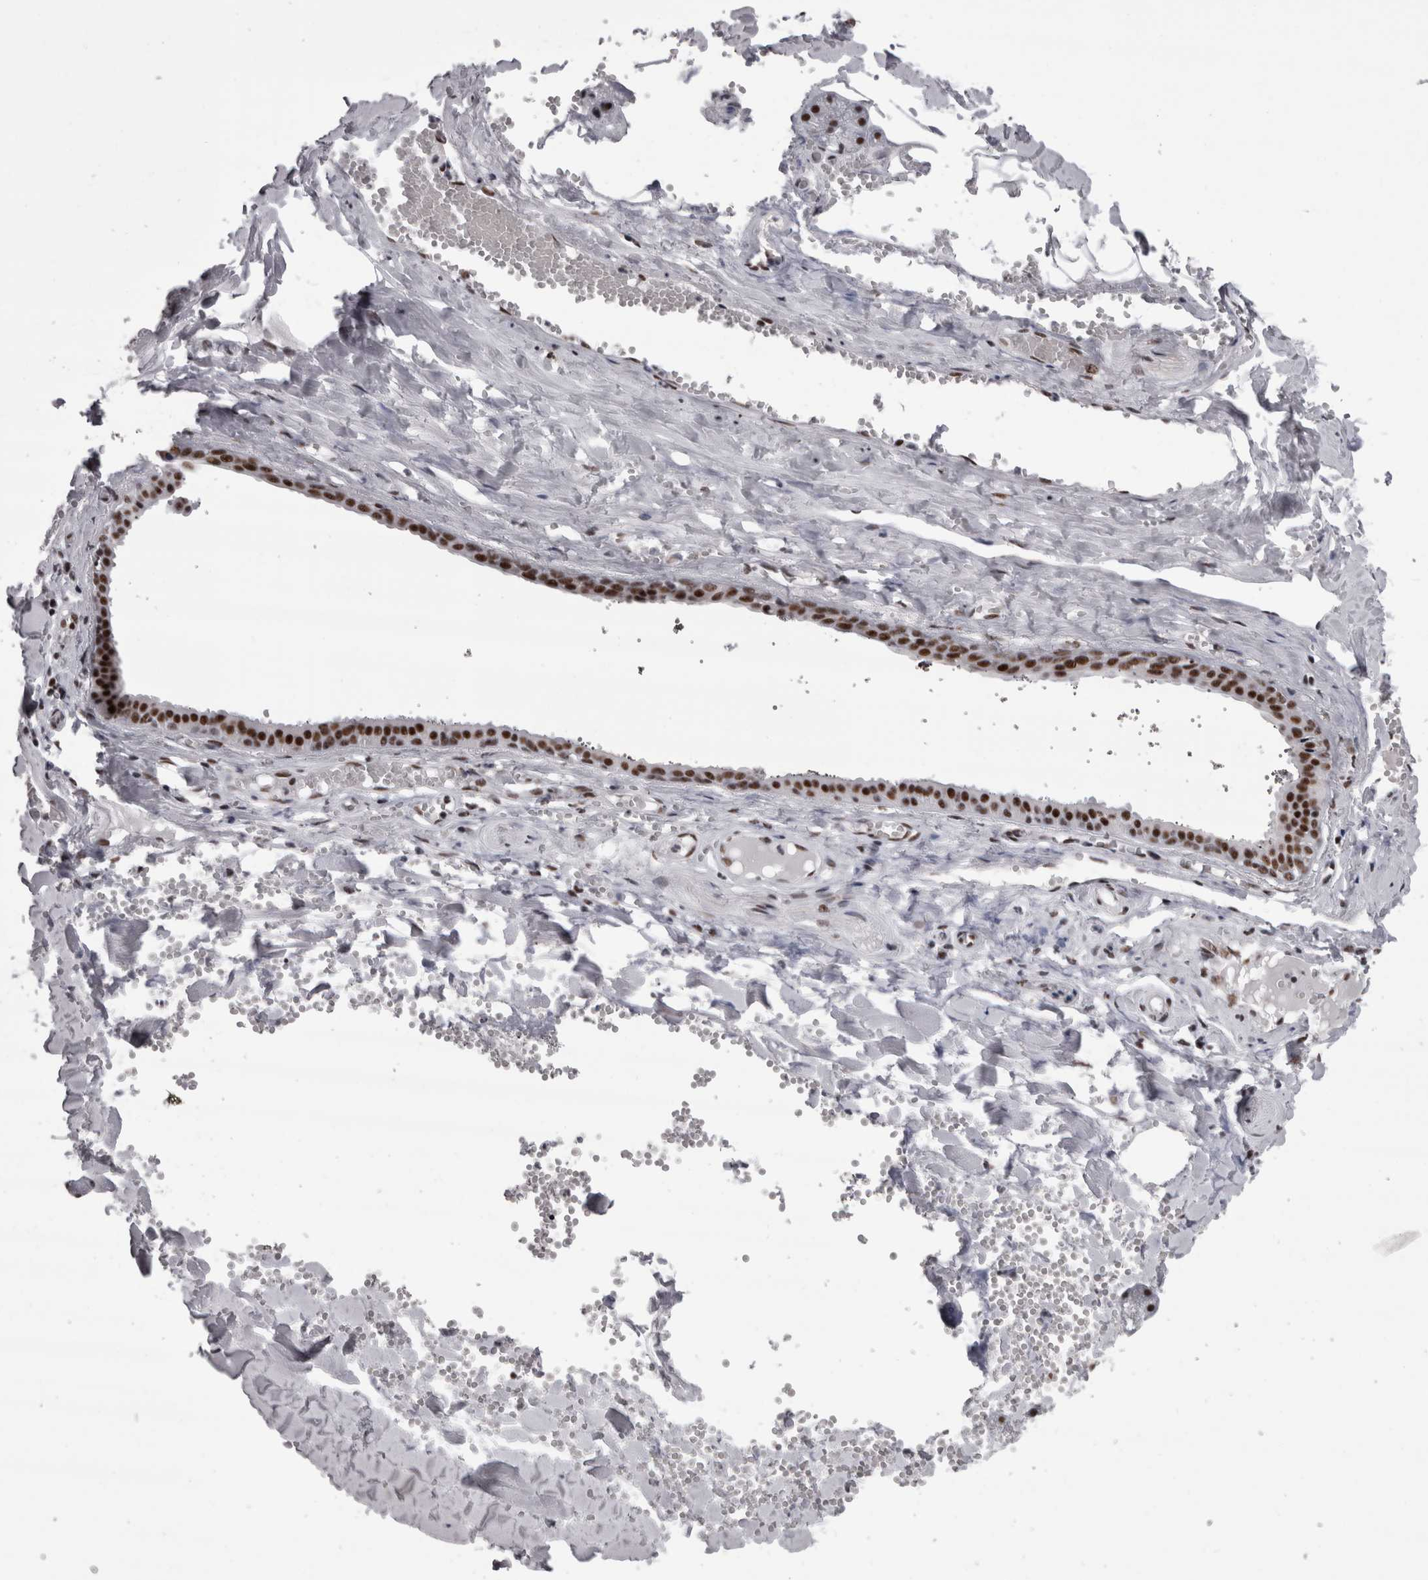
{"staining": {"intensity": "strong", "quantity": ">75%", "location": "nuclear"}, "tissue": "salivary gland", "cell_type": "Glandular cells", "image_type": "normal", "snomed": [{"axis": "morphology", "description": "Normal tissue, NOS"}, {"axis": "topography", "description": "Salivary gland"}], "caption": "Immunohistochemical staining of normal salivary gland exhibits high levels of strong nuclear positivity in about >75% of glandular cells.", "gene": "SNRNP40", "patient": {"sex": "male", "age": 62}}